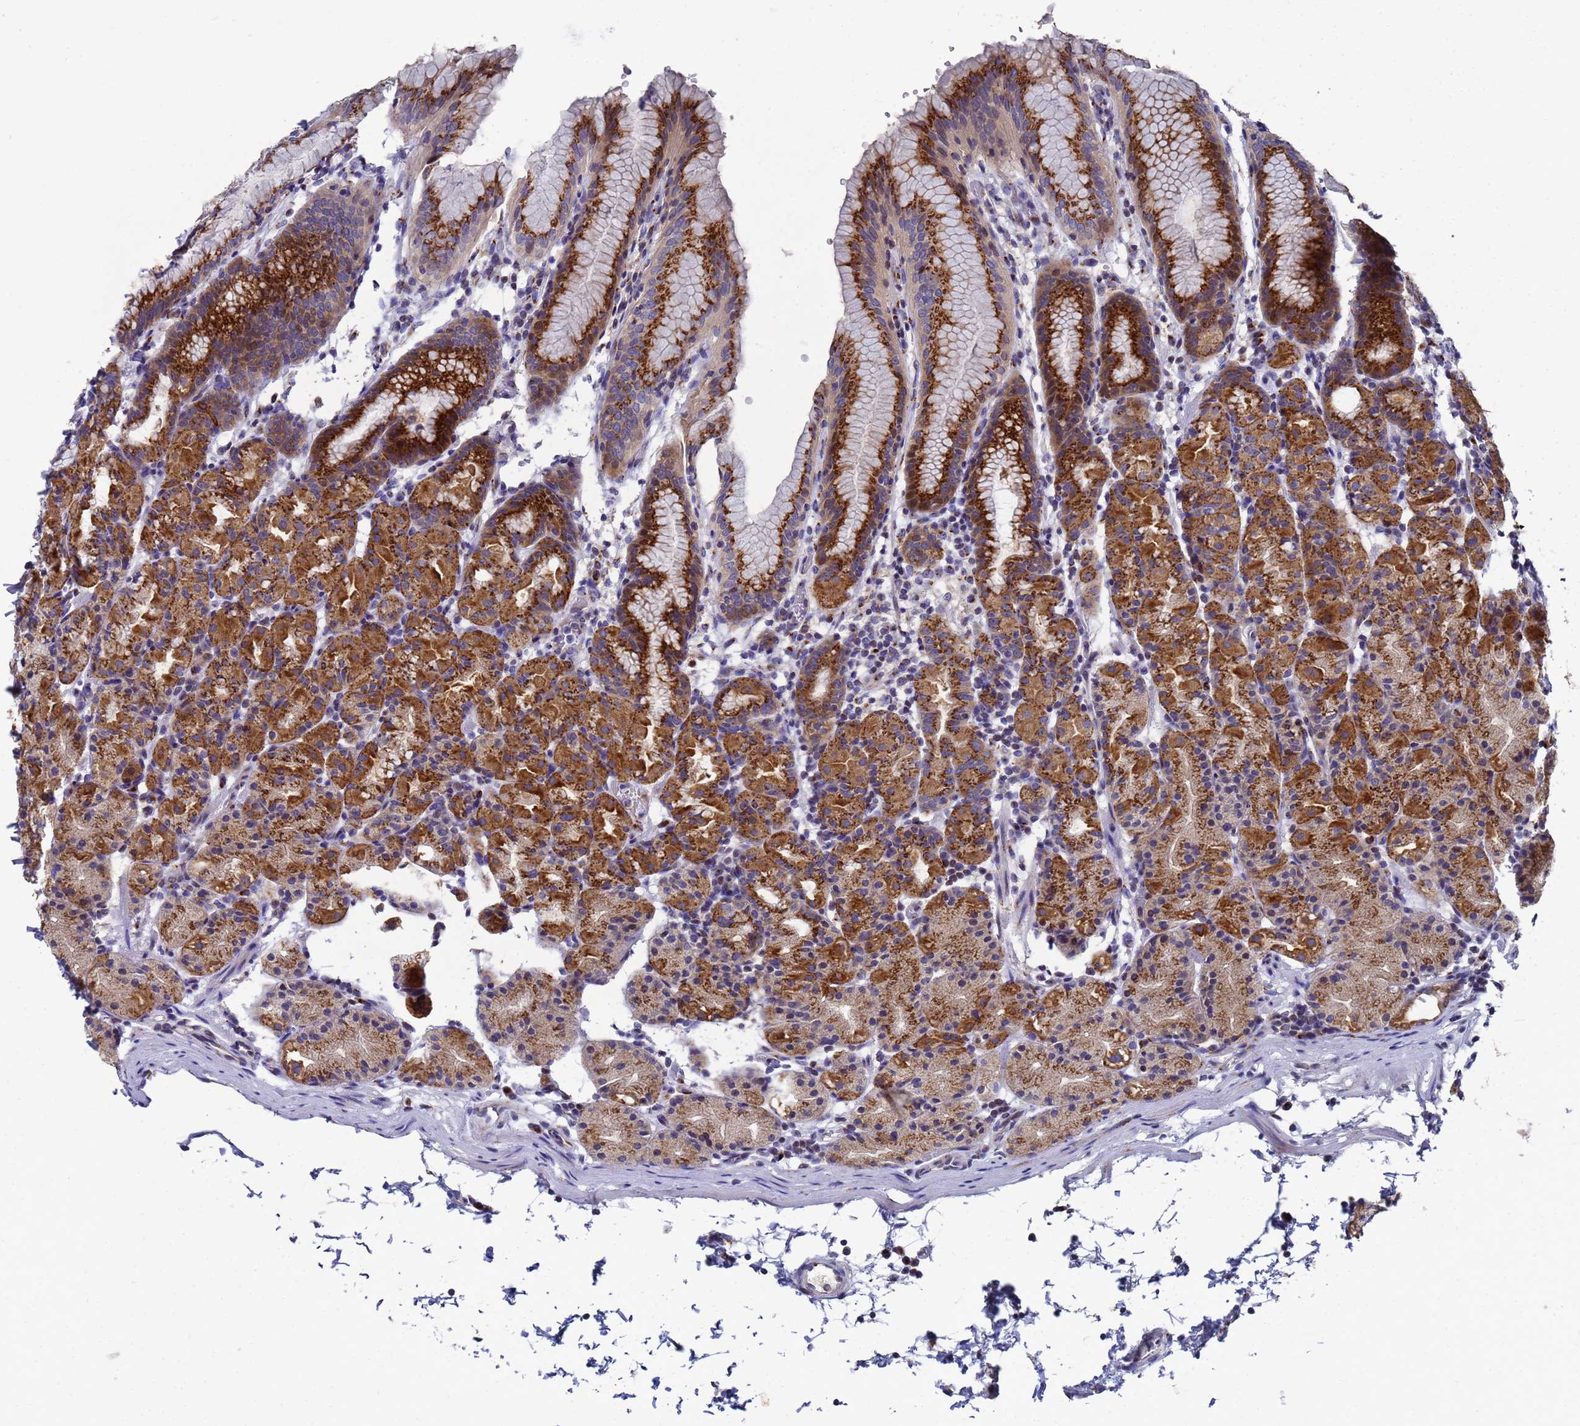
{"staining": {"intensity": "strong", "quantity": ">75%", "location": "cytoplasmic/membranous"}, "tissue": "stomach", "cell_type": "Glandular cells", "image_type": "normal", "snomed": [{"axis": "morphology", "description": "Normal tissue, NOS"}, {"axis": "topography", "description": "Stomach, upper"}], "caption": "Brown immunohistochemical staining in unremarkable human stomach shows strong cytoplasmic/membranous staining in approximately >75% of glandular cells.", "gene": "NSUN6", "patient": {"sex": "male", "age": 48}}